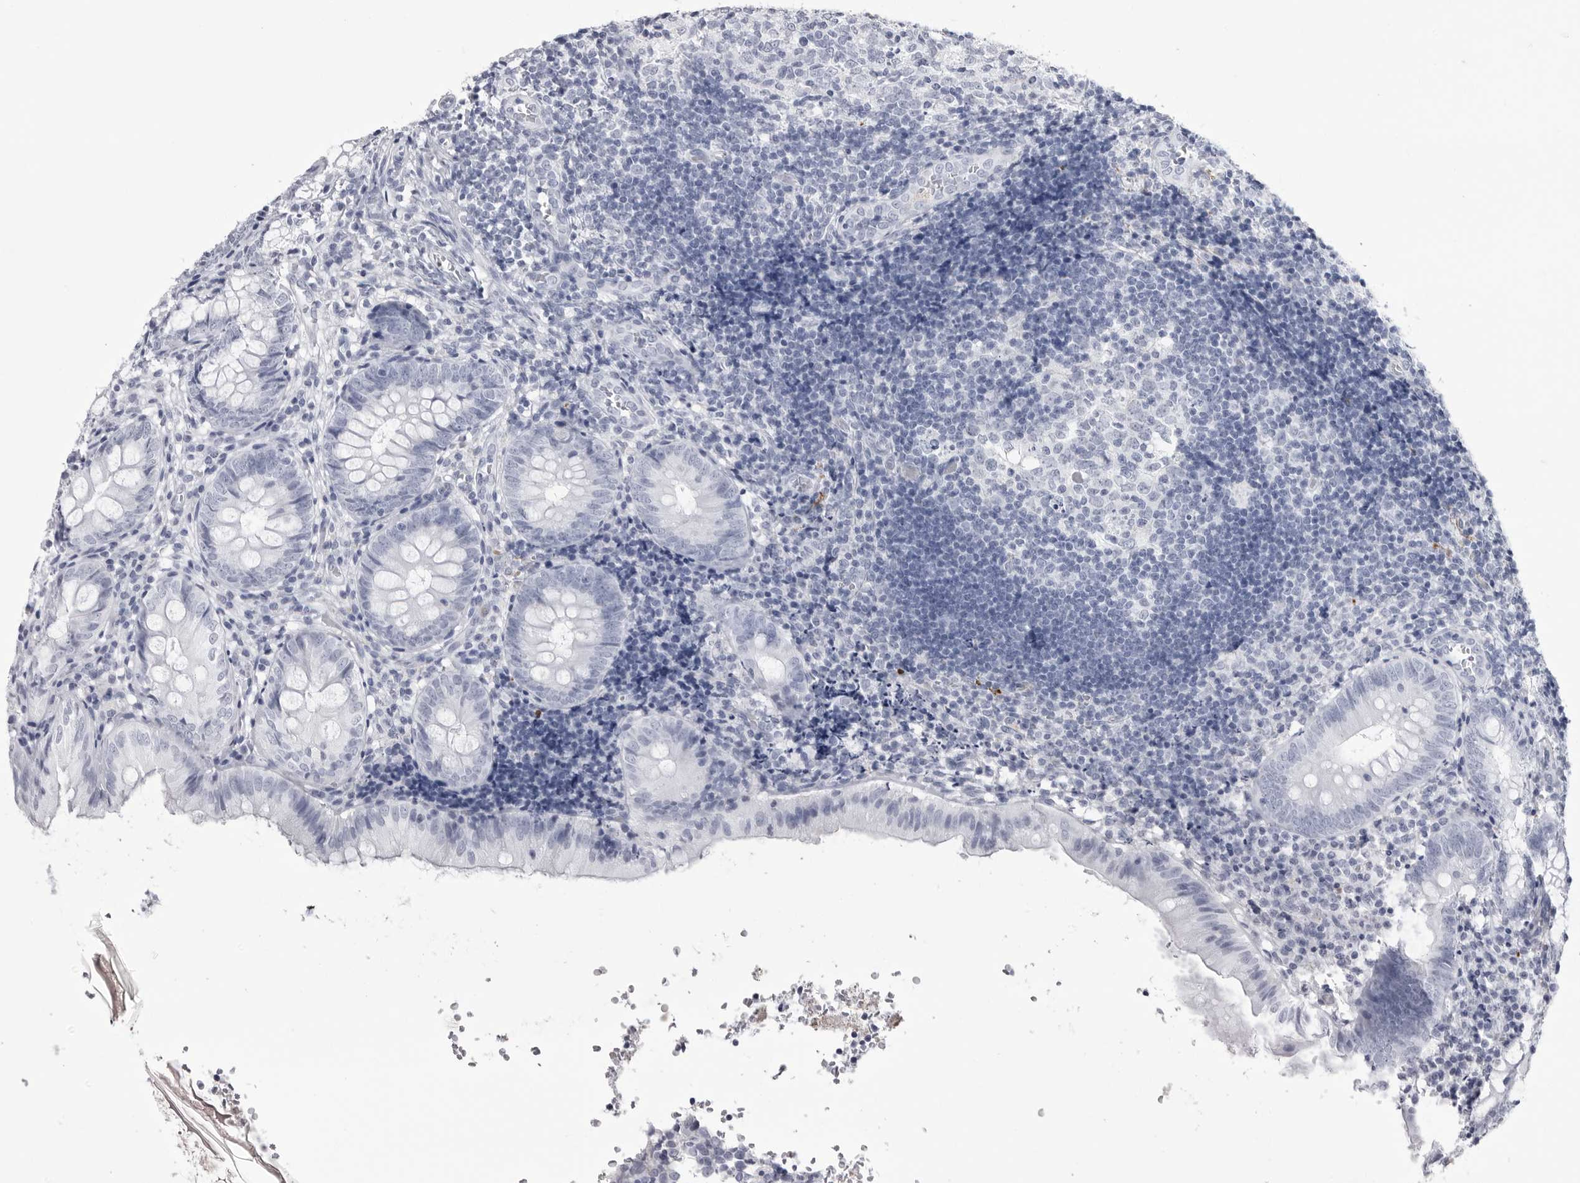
{"staining": {"intensity": "negative", "quantity": "none", "location": "none"}, "tissue": "appendix", "cell_type": "Glandular cells", "image_type": "normal", "snomed": [{"axis": "morphology", "description": "Normal tissue, NOS"}, {"axis": "topography", "description": "Appendix"}], "caption": "The immunohistochemistry (IHC) photomicrograph has no significant positivity in glandular cells of appendix. (Stains: DAB immunohistochemistry with hematoxylin counter stain, Microscopy: brightfield microscopy at high magnification).", "gene": "COL26A1", "patient": {"sex": "male", "age": 8}}